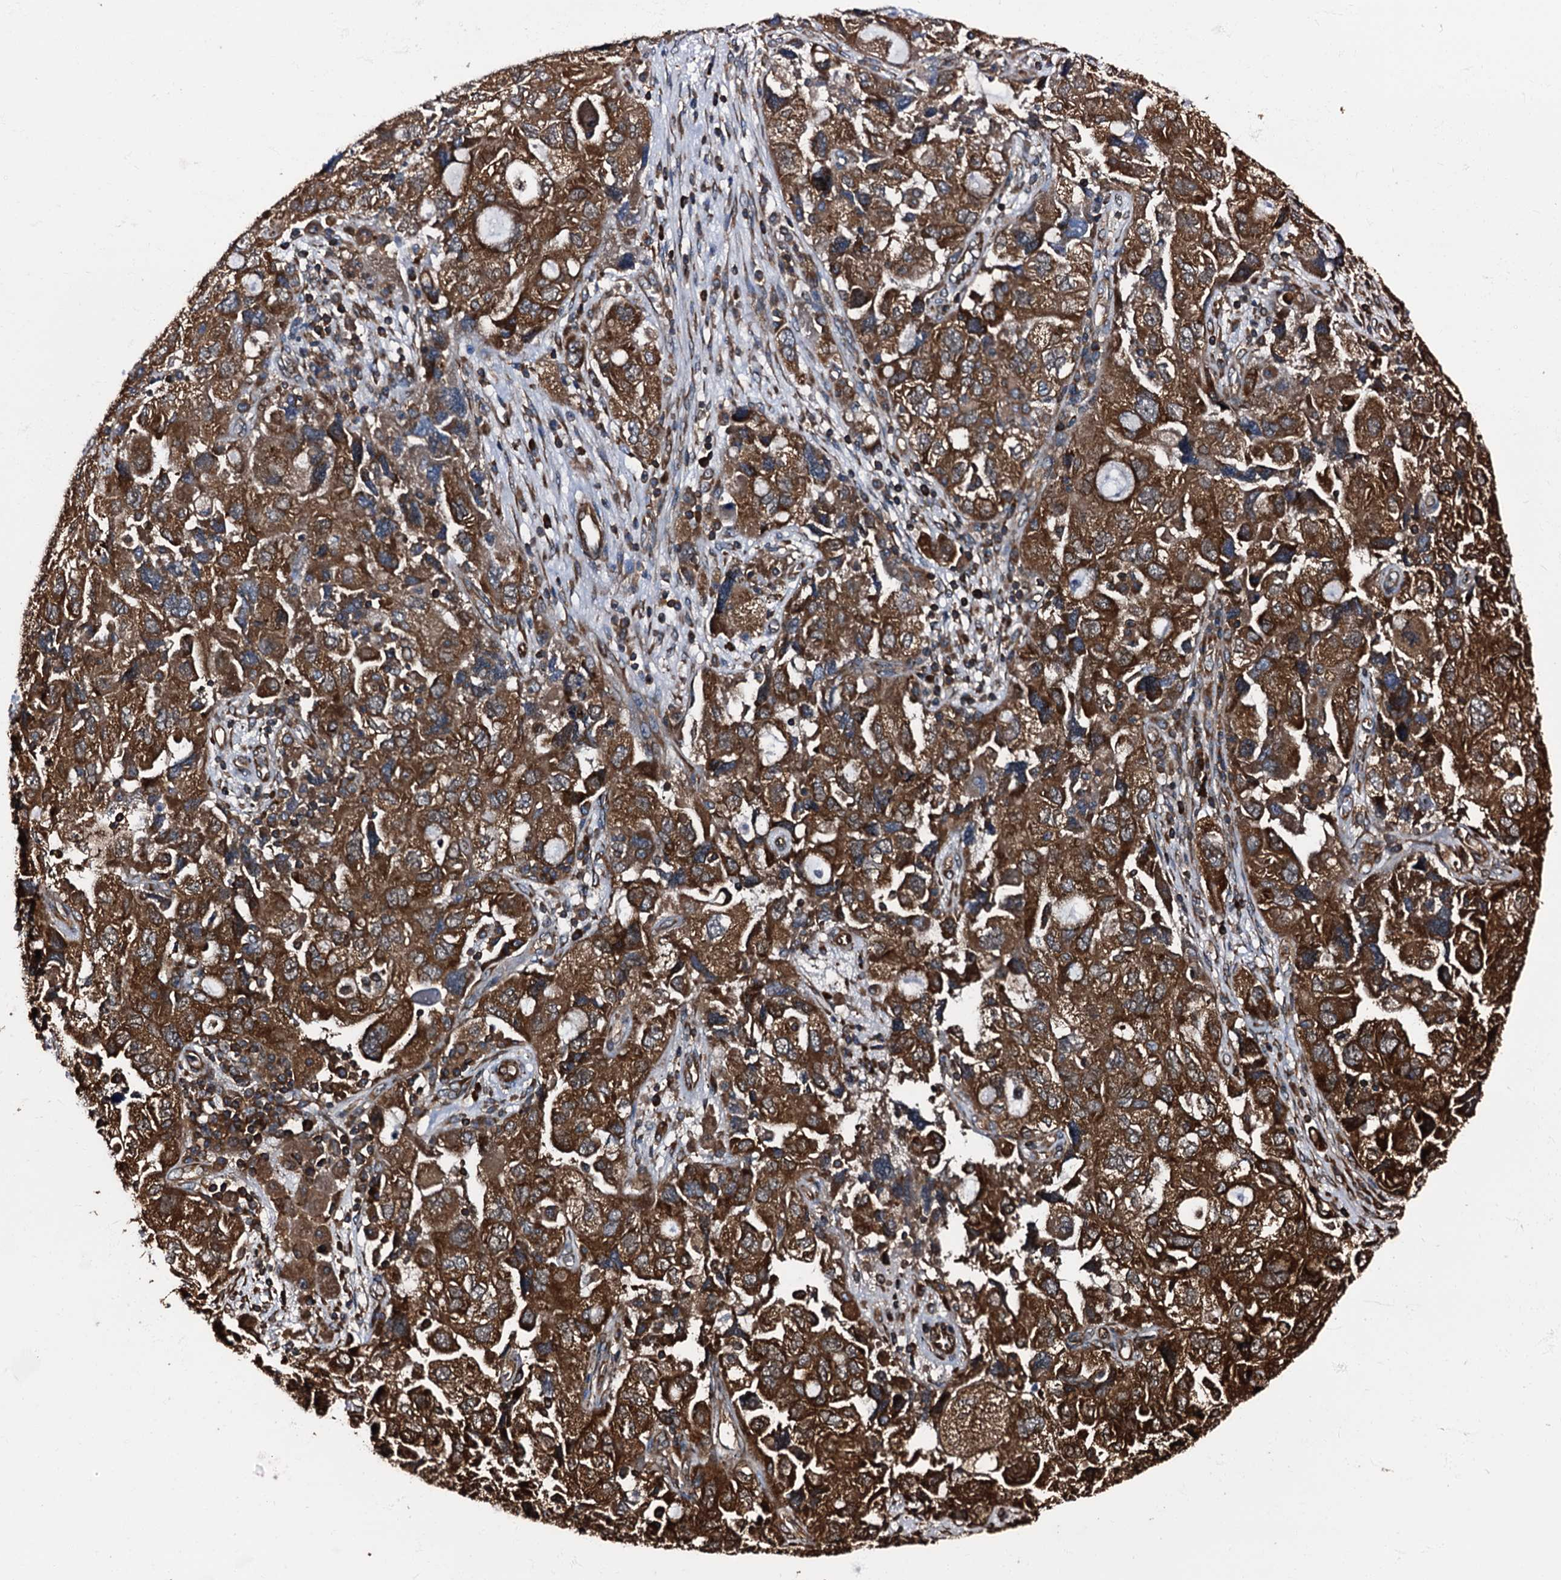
{"staining": {"intensity": "strong", "quantity": ">75%", "location": "cytoplasmic/membranous"}, "tissue": "ovarian cancer", "cell_type": "Tumor cells", "image_type": "cancer", "snomed": [{"axis": "morphology", "description": "Carcinoma, NOS"}, {"axis": "morphology", "description": "Cystadenocarcinoma, serous, NOS"}, {"axis": "topography", "description": "Ovary"}], "caption": "An IHC micrograph of tumor tissue is shown. Protein staining in brown labels strong cytoplasmic/membranous positivity in serous cystadenocarcinoma (ovarian) within tumor cells. (brown staining indicates protein expression, while blue staining denotes nuclei).", "gene": "ATP2C1", "patient": {"sex": "female", "age": 69}}